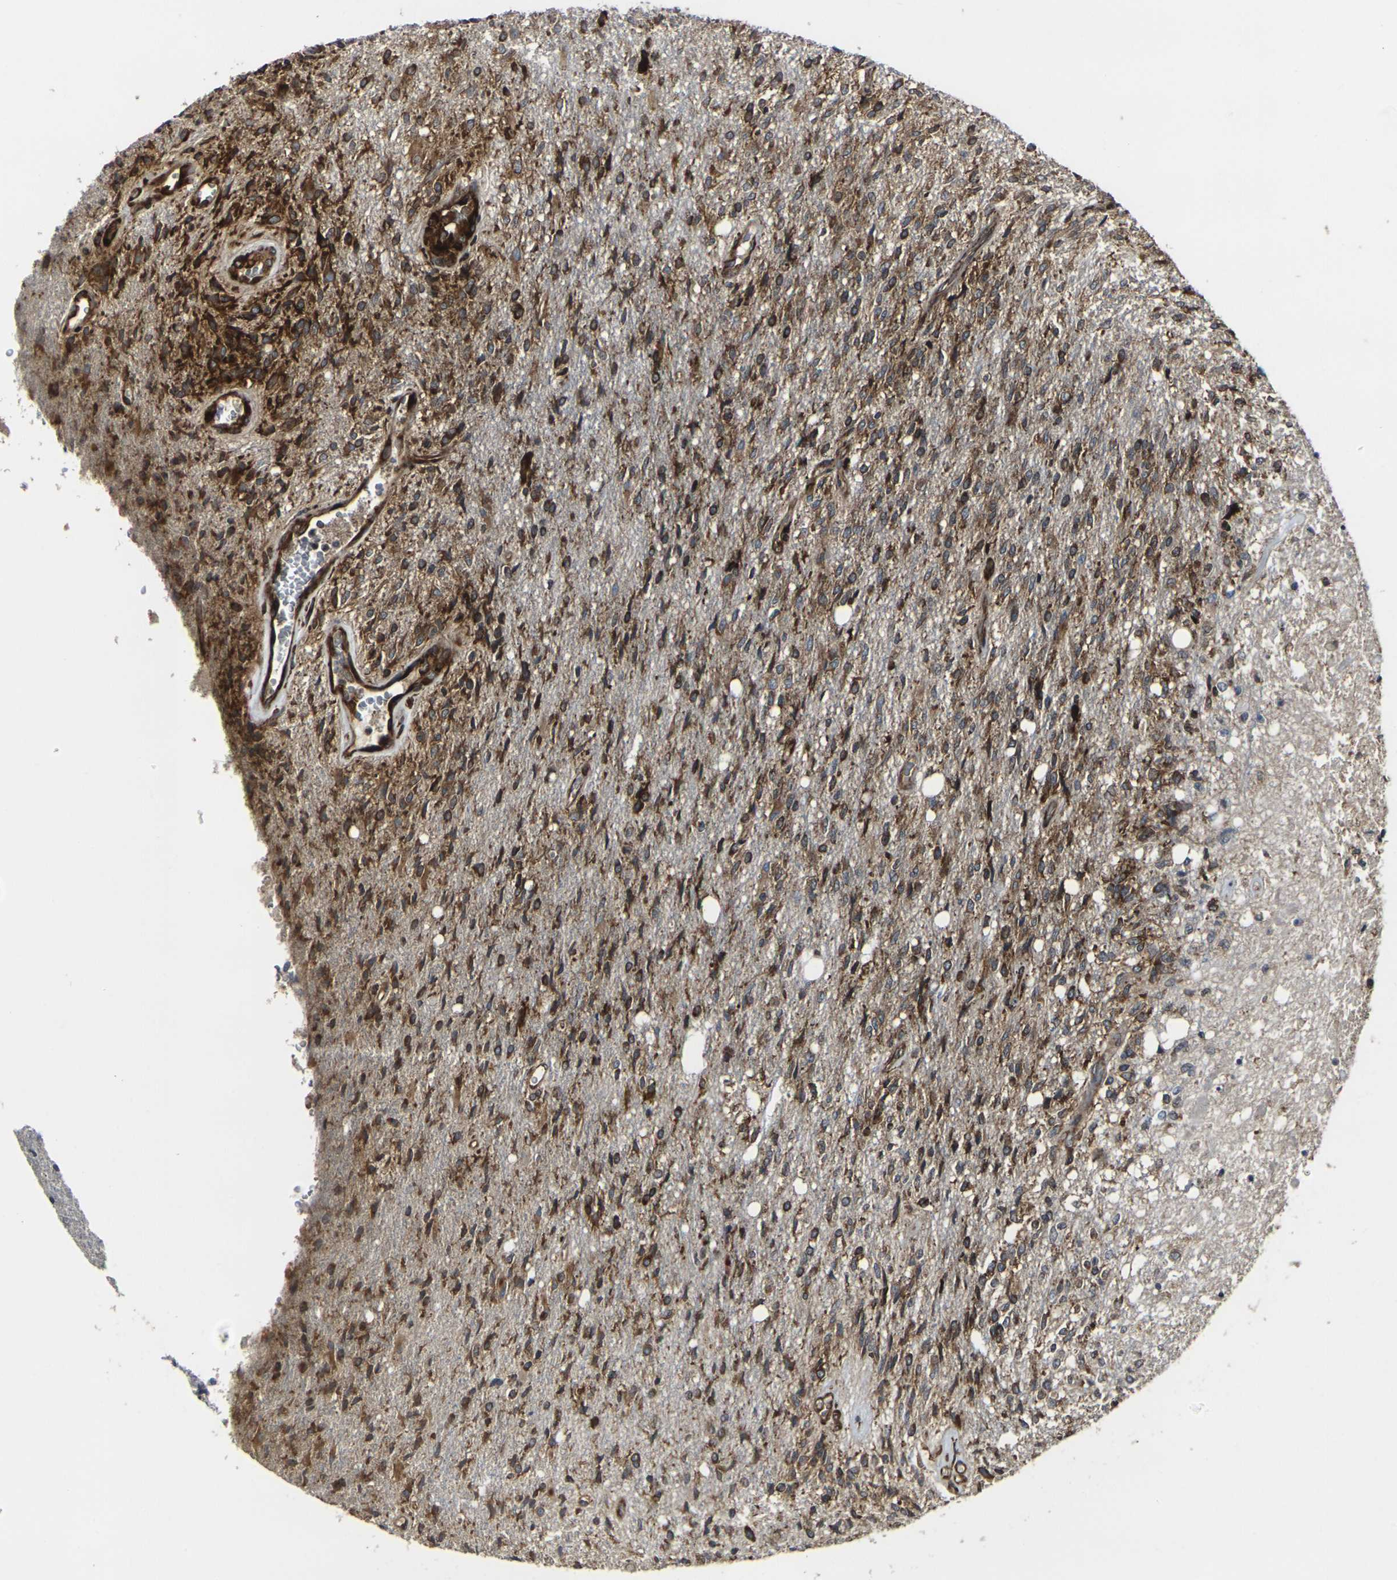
{"staining": {"intensity": "strong", "quantity": ">75%", "location": "cytoplasmic/membranous"}, "tissue": "glioma", "cell_type": "Tumor cells", "image_type": "cancer", "snomed": [{"axis": "morphology", "description": "Normal tissue, NOS"}, {"axis": "morphology", "description": "Glioma, malignant, High grade"}, {"axis": "topography", "description": "Cerebral cortex"}], "caption": "This is an image of immunohistochemistry staining of glioma, which shows strong staining in the cytoplasmic/membranous of tumor cells.", "gene": "MARCHF2", "patient": {"sex": "male", "age": 77}}